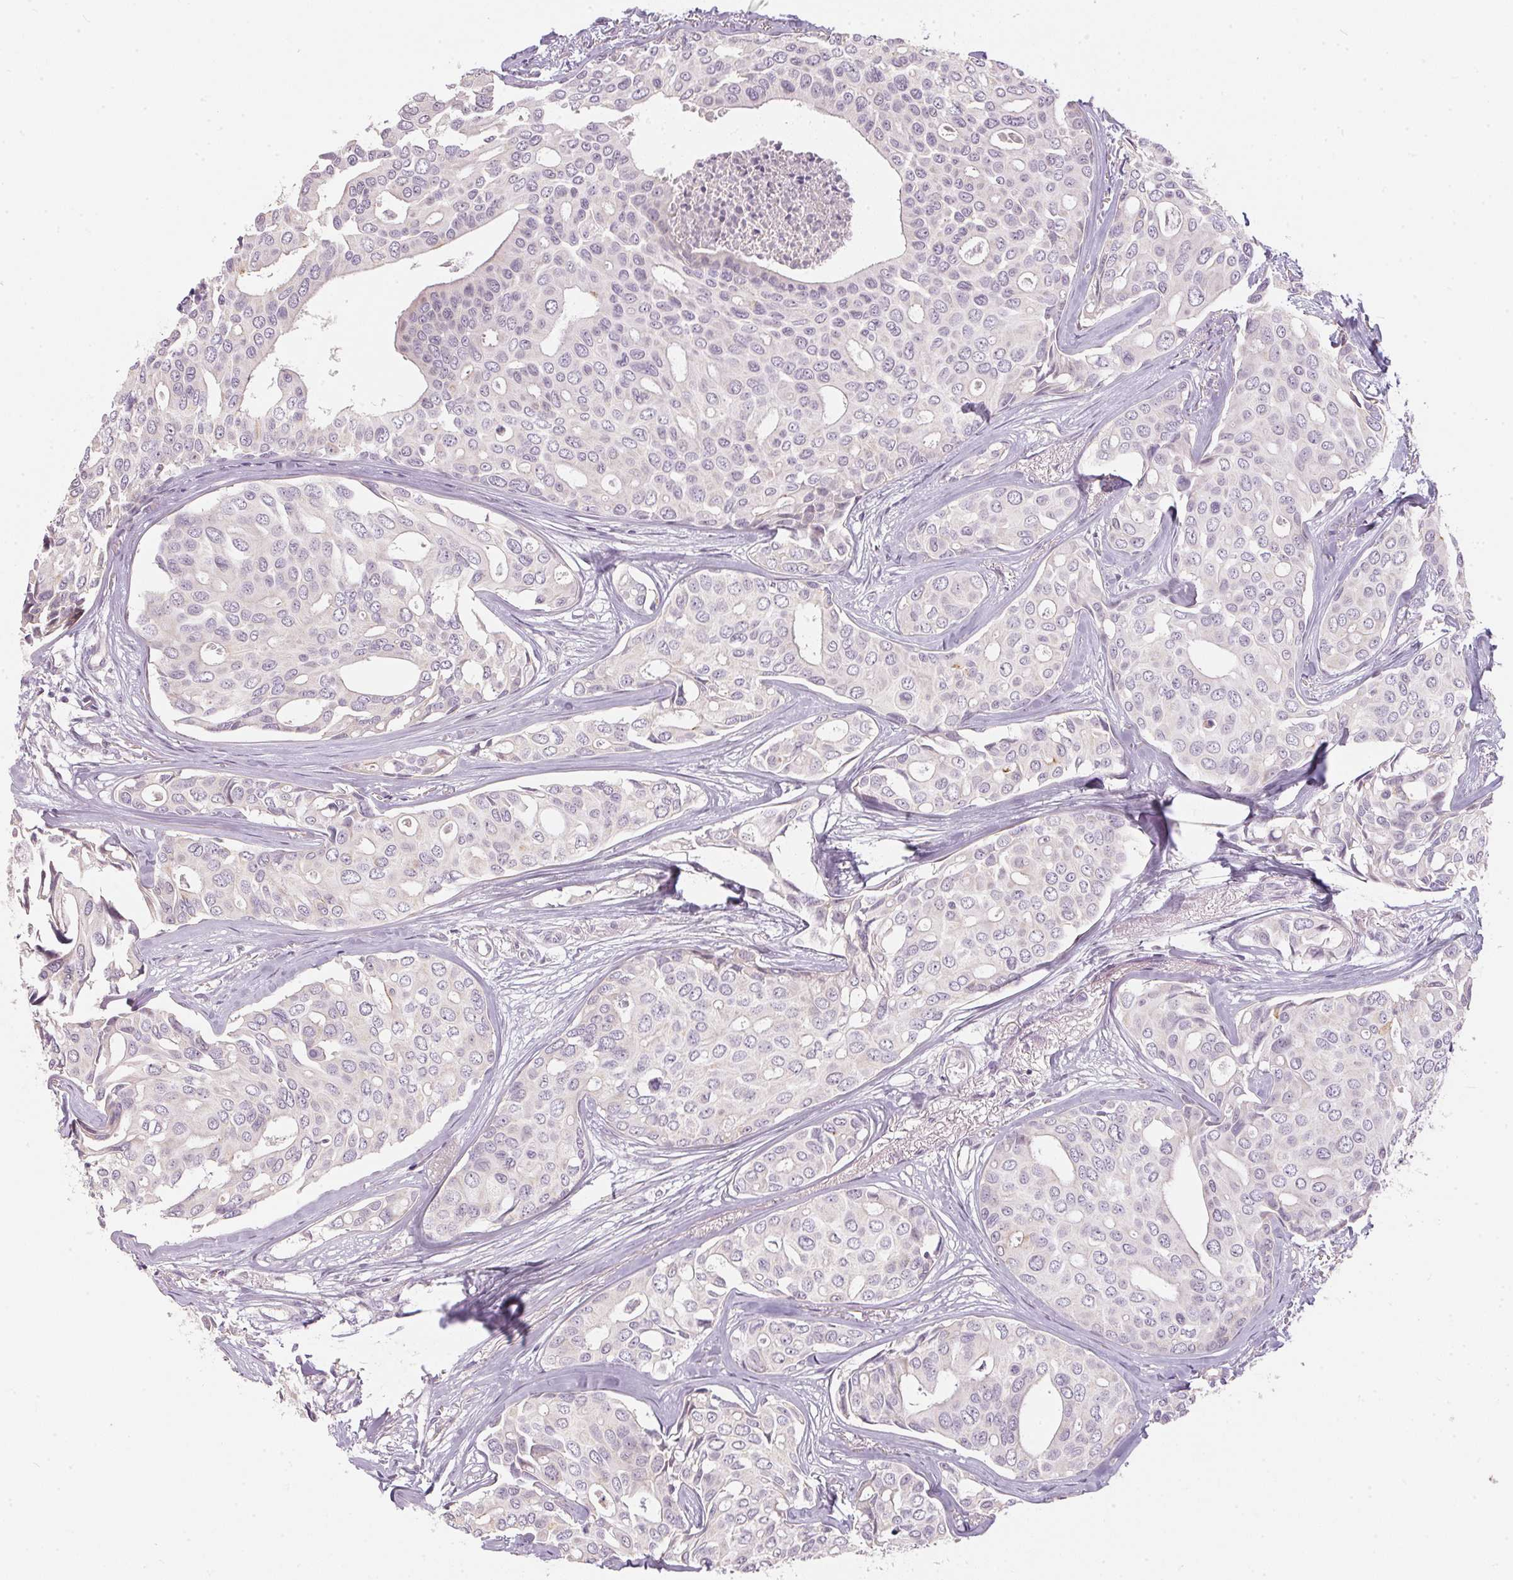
{"staining": {"intensity": "negative", "quantity": "none", "location": "none"}, "tissue": "breast cancer", "cell_type": "Tumor cells", "image_type": "cancer", "snomed": [{"axis": "morphology", "description": "Duct carcinoma"}, {"axis": "topography", "description": "Breast"}], "caption": "Immunohistochemical staining of breast cancer (infiltrating ductal carcinoma) shows no significant positivity in tumor cells.", "gene": "GDAP1L1", "patient": {"sex": "female", "age": 54}}